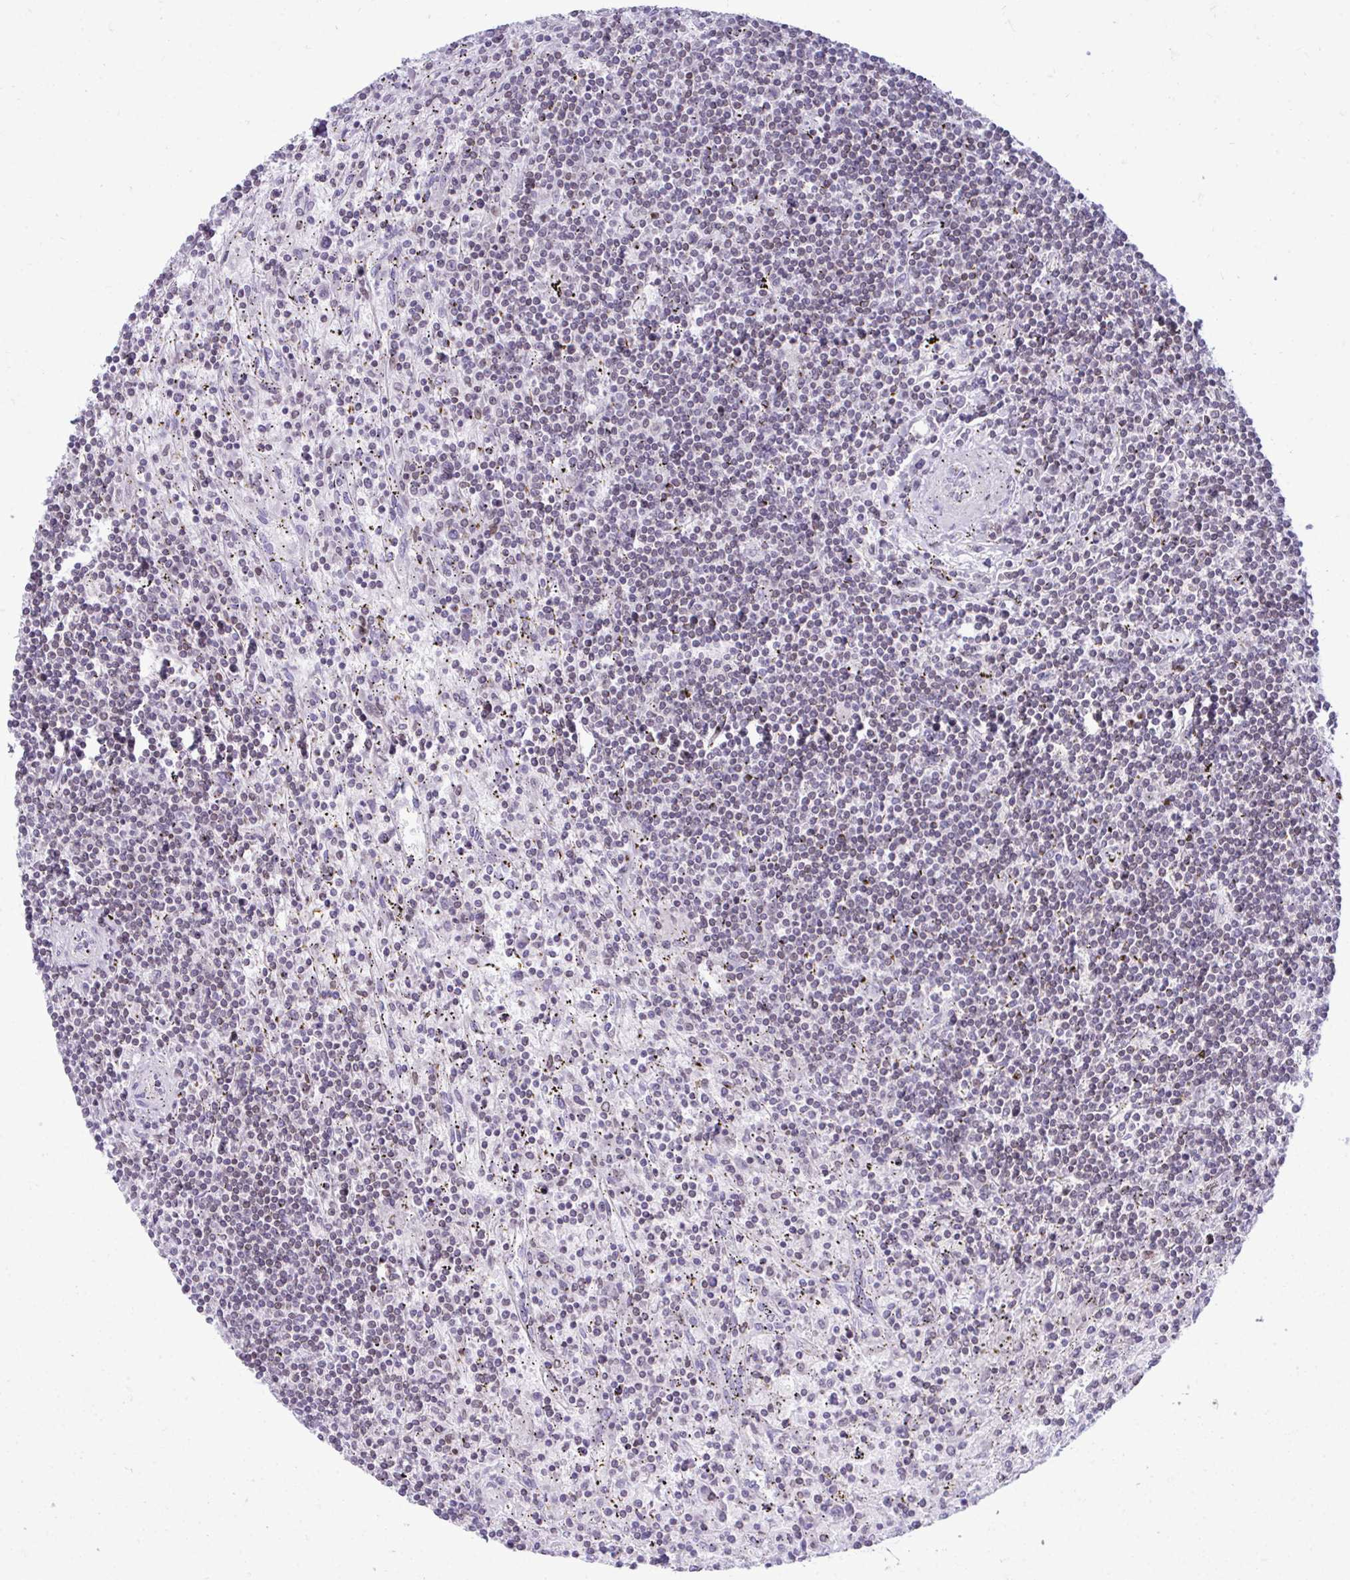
{"staining": {"intensity": "weak", "quantity": "<25%", "location": "nuclear"}, "tissue": "lymphoma", "cell_type": "Tumor cells", "image_type": "cancer", "snomed": [{"axis": "morphology", "description": "Malignant lymphoma, non-Hodgkin's type, Low grade"}, {"axis": "topography", "description": "Spleen"}], "caption": "This is a image of immunohistochemistry staining of lymphoma, which shows no positivity in tumor cells.", "gene": "OR7A5", "patient": {"sex": "male", "age": 76}}